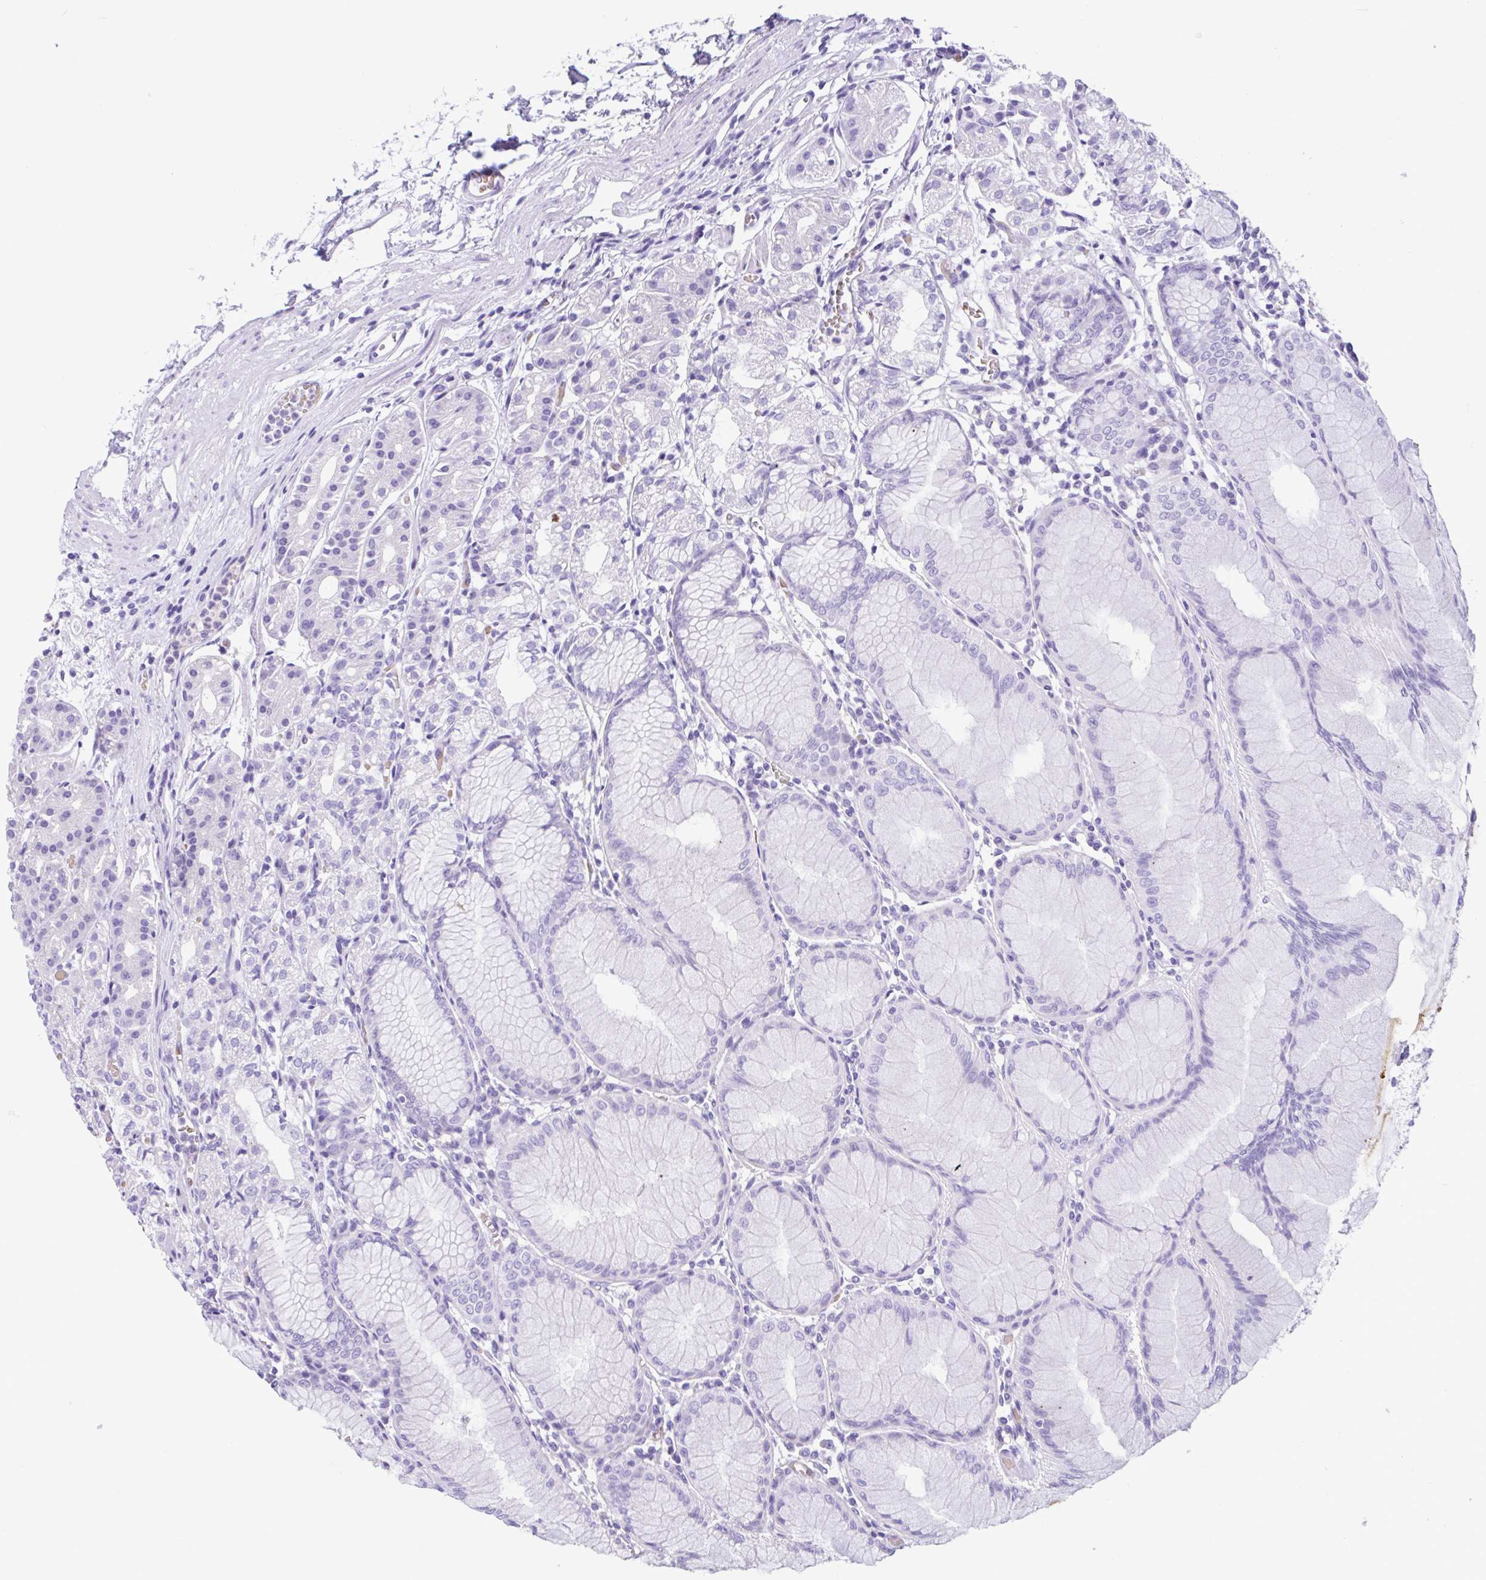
{"staining": {"intensity": "negative", "quantity": "none", "location": "none"}, "tissue": "stomach", "cell_type": "Glandular cells", "image_type": "normal", "snomed": [{"axis": "morphology", "description": "Normal tissue, NOS"}, {"axis": "topography", "description": "Stomach"}], "caption": "Stomach stained for a protein using IHC exhibits no staining glandular cells.", "gene": "TMEM79", "patient": {"sex": "female", "age": 57}}